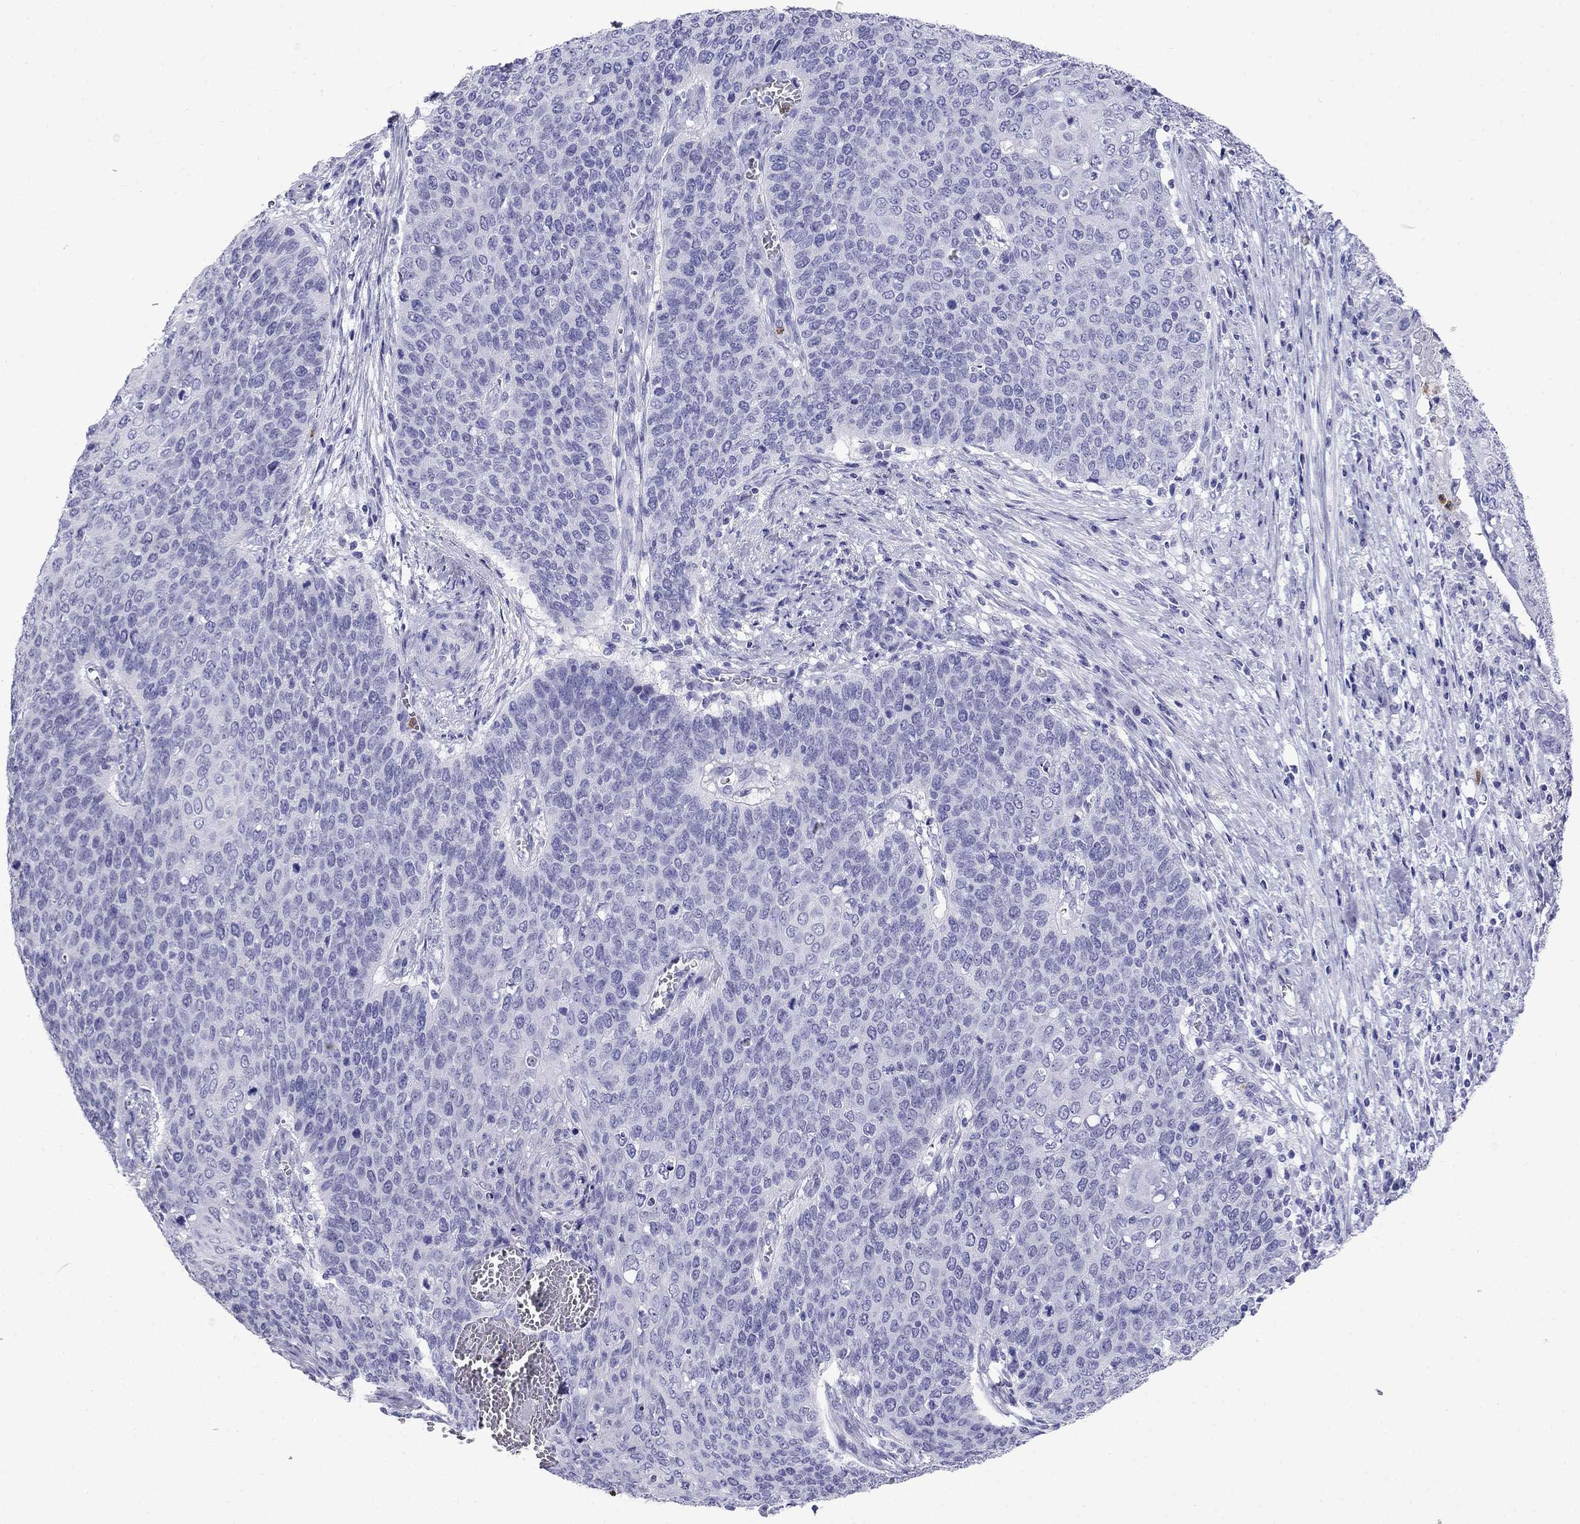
{"staining": {"intensity": "negative", "quantity": "none", "location": "none"}, "tissue": "cervical cancer", "cell_type": "Tumor cells", "image_type": "cancer", "snomed": [{"axis": "morphology", "description": "Squamous cell carcinoma, NOS"}, {"axis": "topography", "description": "Cervix"}], "caption": "DAB (3,3'-diaminobenzidine) immunohistochemical staining of human squamous cell carcinoma (cervical) shows no significant positivity in tumor cells. The staining was performed using DAB (3,3'-diaminobenzidine) to visualize the protein expression in brown, while the nuclei were stained in blue with hematoxylin (Magnification: 20x).", "gene": "PPP1R36", "patient": {"sex": "female", "age": 39}}